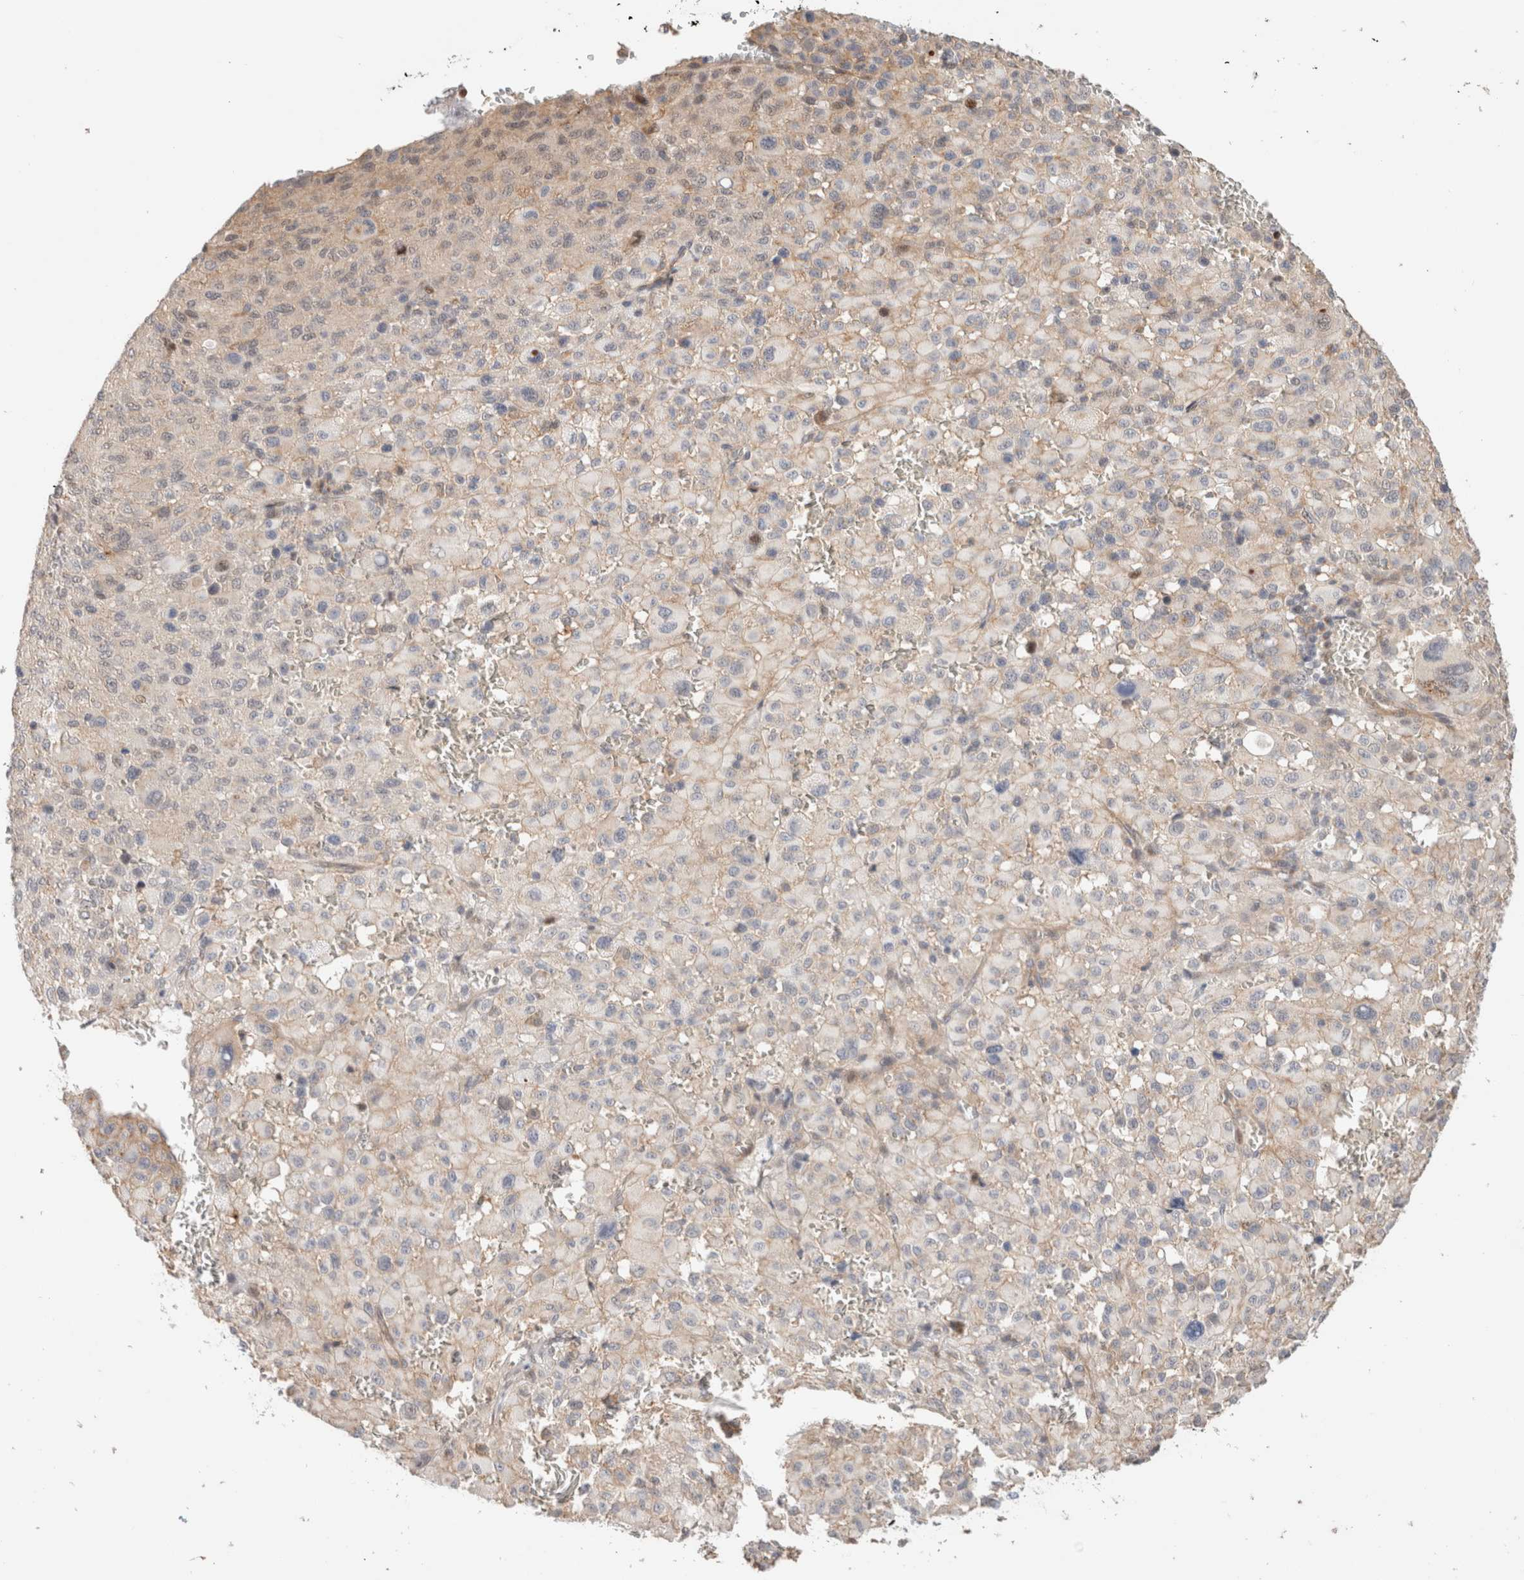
{"staining": {"intensity": "negative", "quantity": "none", "location": "none"}, "tissue": "melanoma", "cell_type": "Tumor cells", "image_type": "cancer", "snomed": [{"axis": "morphology", "description": "Malignant melanoma, Metastatic site"}, {"axis": "topography", "description": "Skin"}], "caption": "A high-resolution micrograph shows IHC staining of melanoma, which displays no significant expression in tumor cells.", "gene": "ID3", "patient": {"sex": "female", "age": 74}}